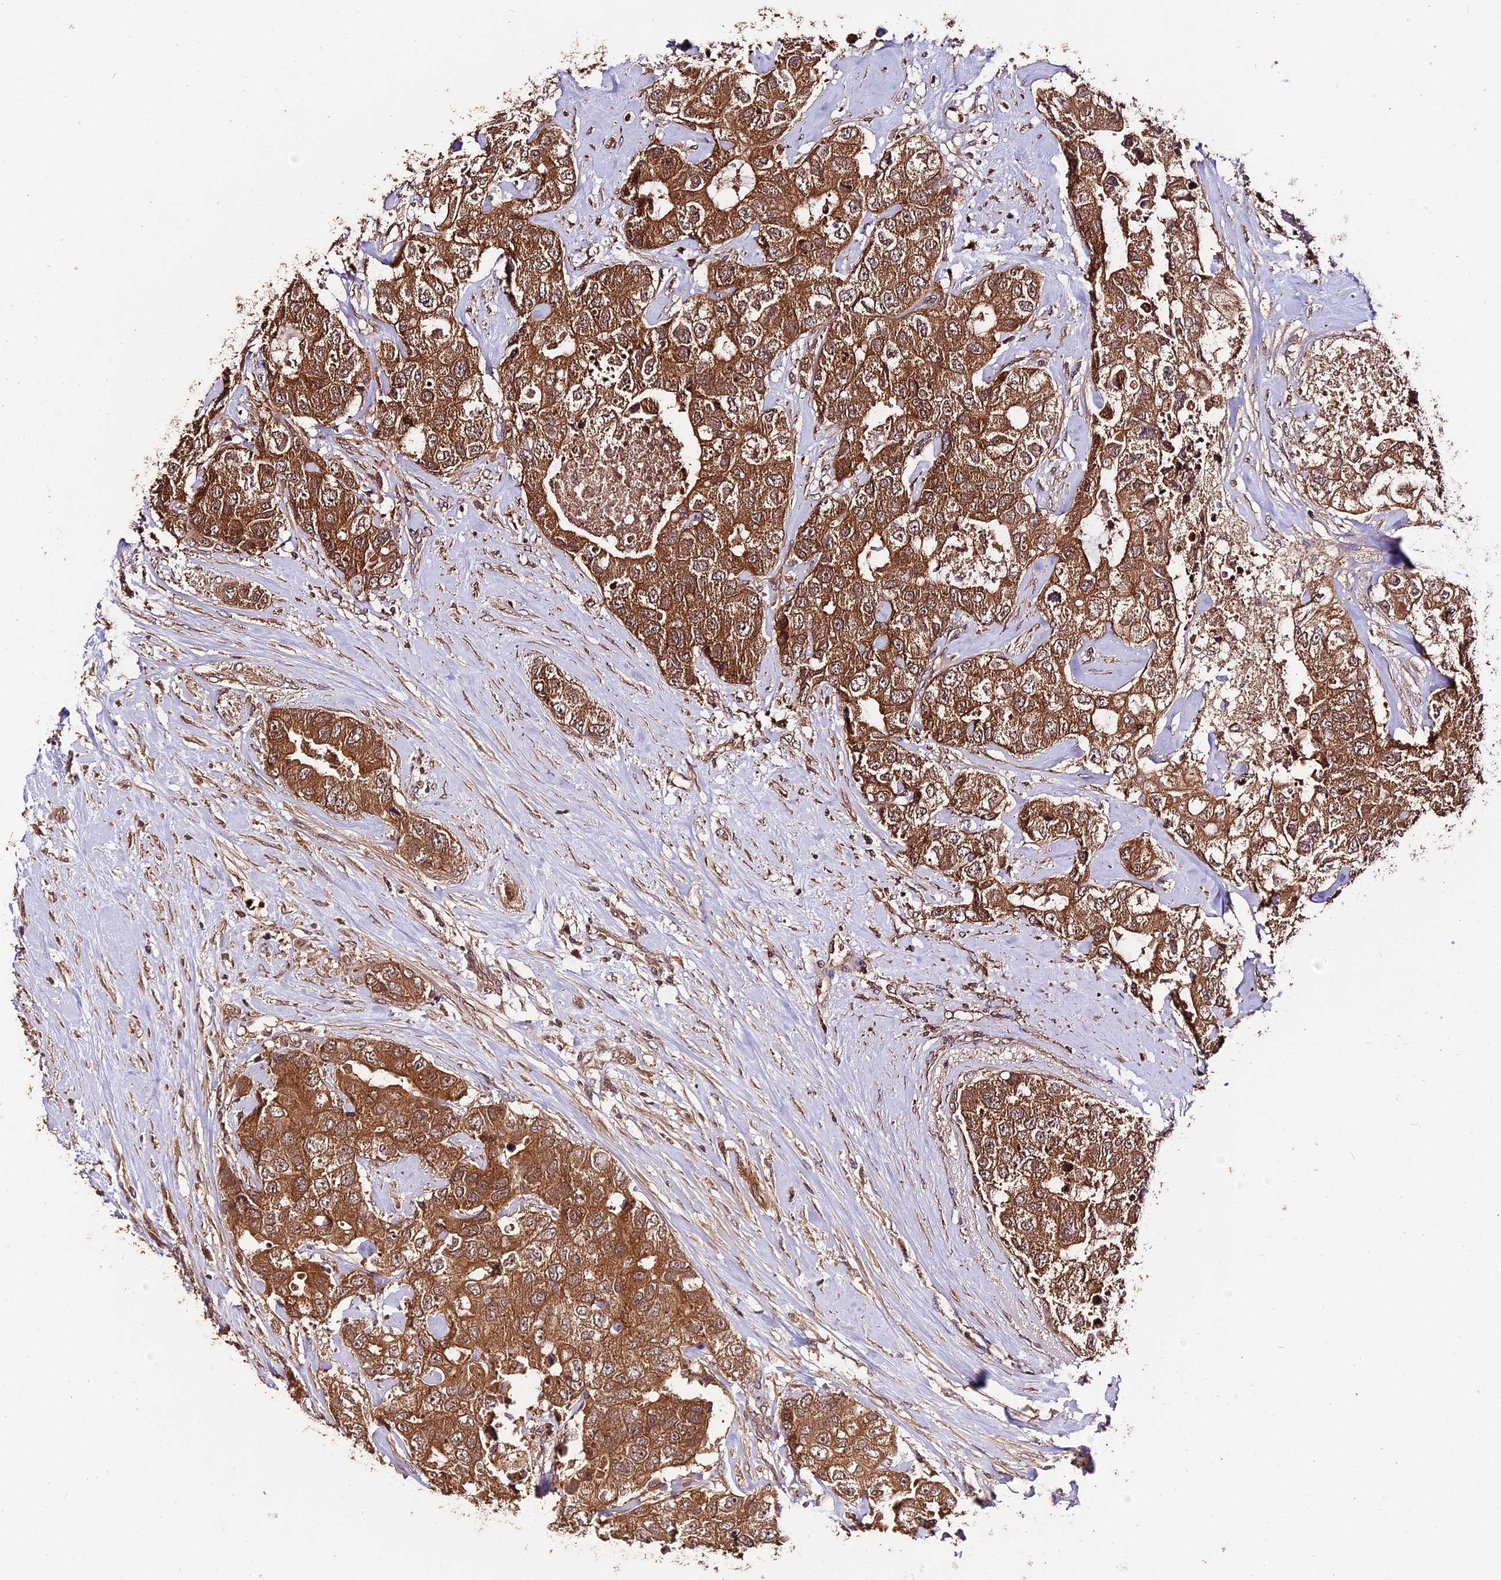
{"staining": {"intensity": "moderate", "quantity": ">75%", "location": "cytoplasmic/membranous"}, "tissue": "breast cancer", "cell_type": "Tumor cells", "image_type": "cancer", "snomed": [{"axis": "morphology", "description": "Duct carcinoma"}, {"axis": "topography", "description": "Breast"}], "caption": "An immunohistochemistry histopathology image of tumor tissue is shown. Protein staining in brown labels moderate cytoplasmic/membranous positivity in breast cancer (invasive ductal carcinoma) within tumor cells.", "gene": "TRMT1", "patient": {"sex": "female", "age": 62}}